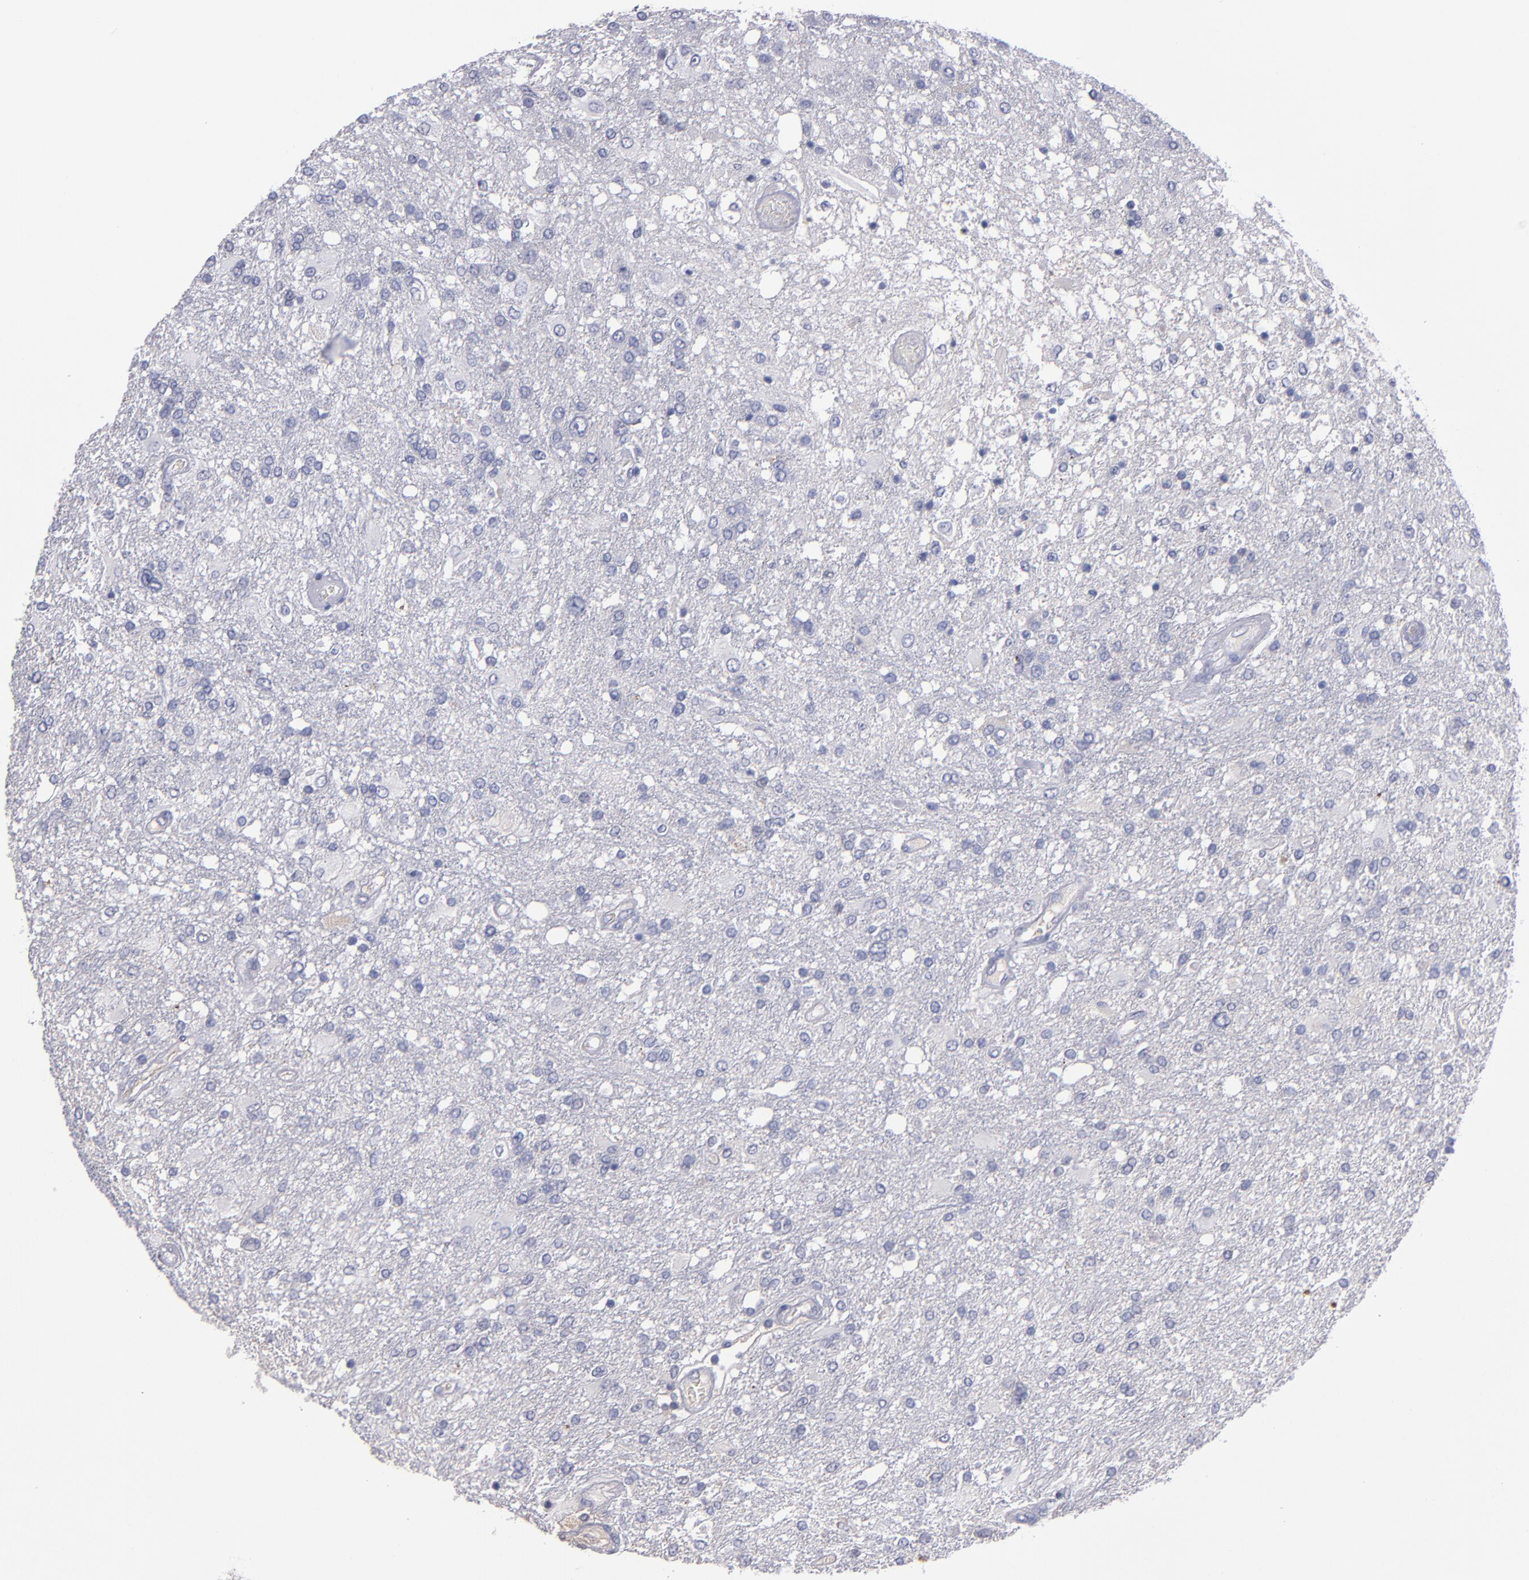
{"staining": {"intensity": "negative", "quantity": "none", "location": "none"}, "tissue": "glioma", "cell_type": "Tumor cells", "image_type": "cancer", "snomed": [{"axis": "morphology", "description": "Glioma, malignant, High grade"}, {"axis": "topography", "description": "Cerebral cortex"}], "caption": "The image shows no staining of tumor cells in glioma. (Brightfield microscopy of DAB (3,3'-diaminobenzidine) IHC at high magnification).", "gene": "CDH3", "patient": {"sex": "male", "age": 79}}